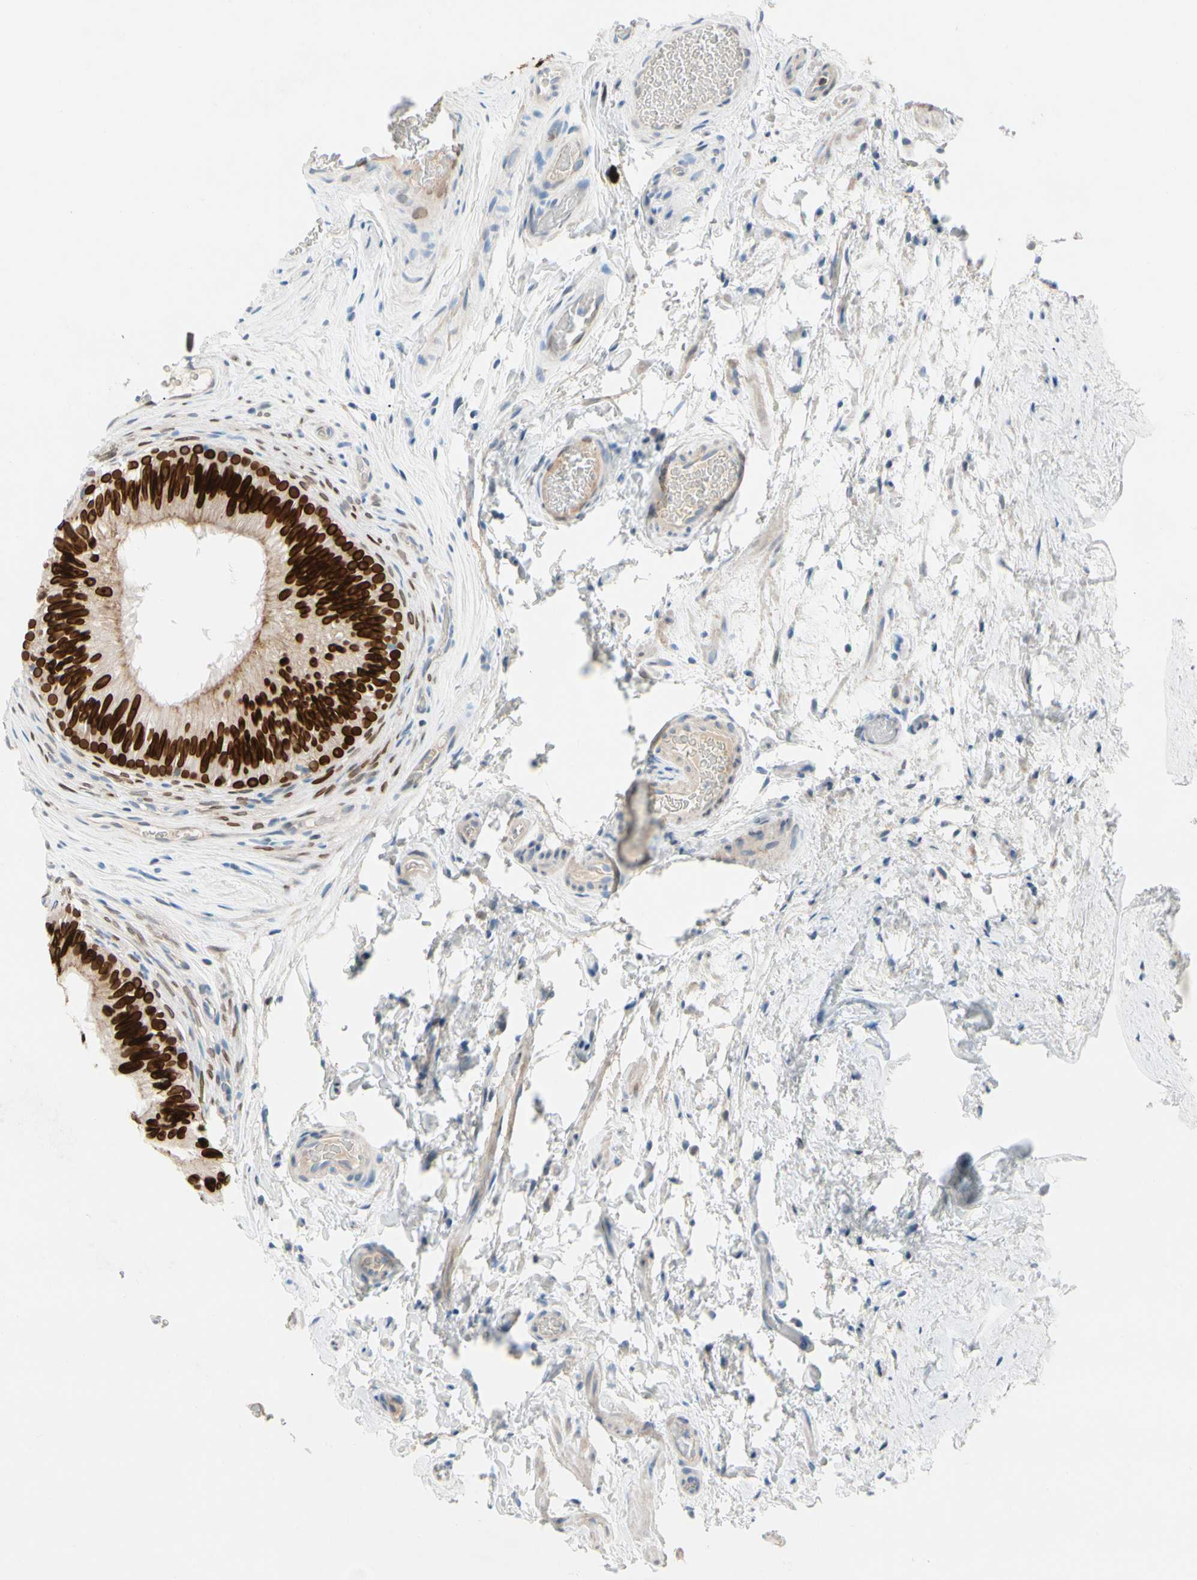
{"staining": {"intensity": "strong", "quantity": ">75%", "location": "cytoplasmic/membranous,nuclear"}, "tissue": "epididymis", "cell_type": "Glandular cells", "image_type": "normal", "snomed": [{"axis": "morphology", "description": "Normal tissue, NOS"}, {"axis": "topography", "description": "Epididymis"}], "caption": "Strong cytoplasmic/membranous,nuclear protein staining is seen in approximately >75% of glandular cells in epididymis. Immunohistochemistry (ihc) stains the protein of interest in brown and the nuclei are stained blue.", "gene": "ZNF132", "patient": {"sex": "male", "age": 36}}